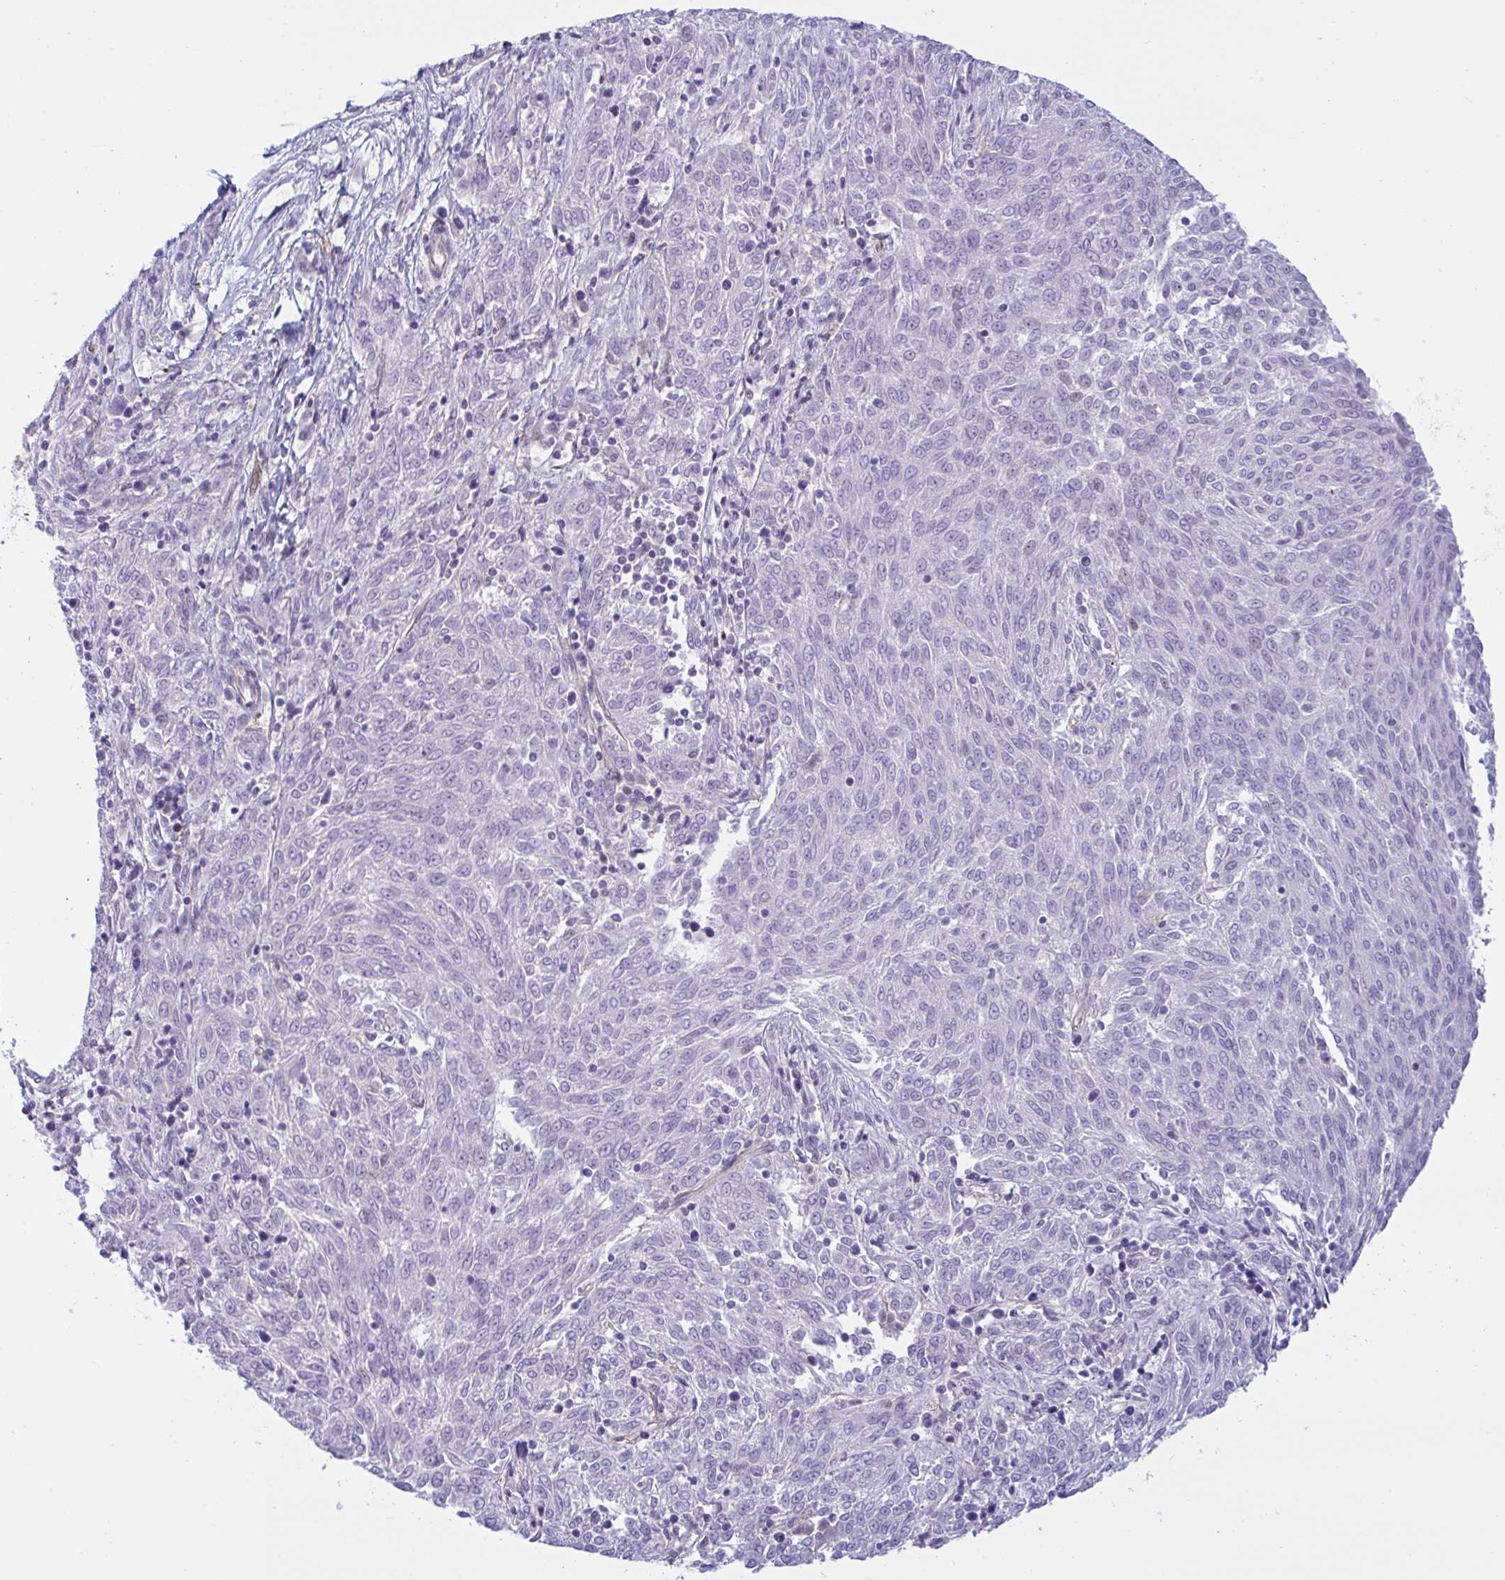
{"staining": {"intensity": "negative", "quantity": "none", "location": "none"}, "tissue": "melanoma", "cell_type": "Tumor cells", "image_type": "cancer", "snomed": [{"axis": "morphology", "description": "Malignant melanoma, NOS"}, {"axis": "topography", "description": "Skin"}], "caption": "The IHC photomicrograph has no significant staining in tumor cells of melanoma tissue.", "gene": "PRRT4", "patient": {"sex": "female", "age": 72}}